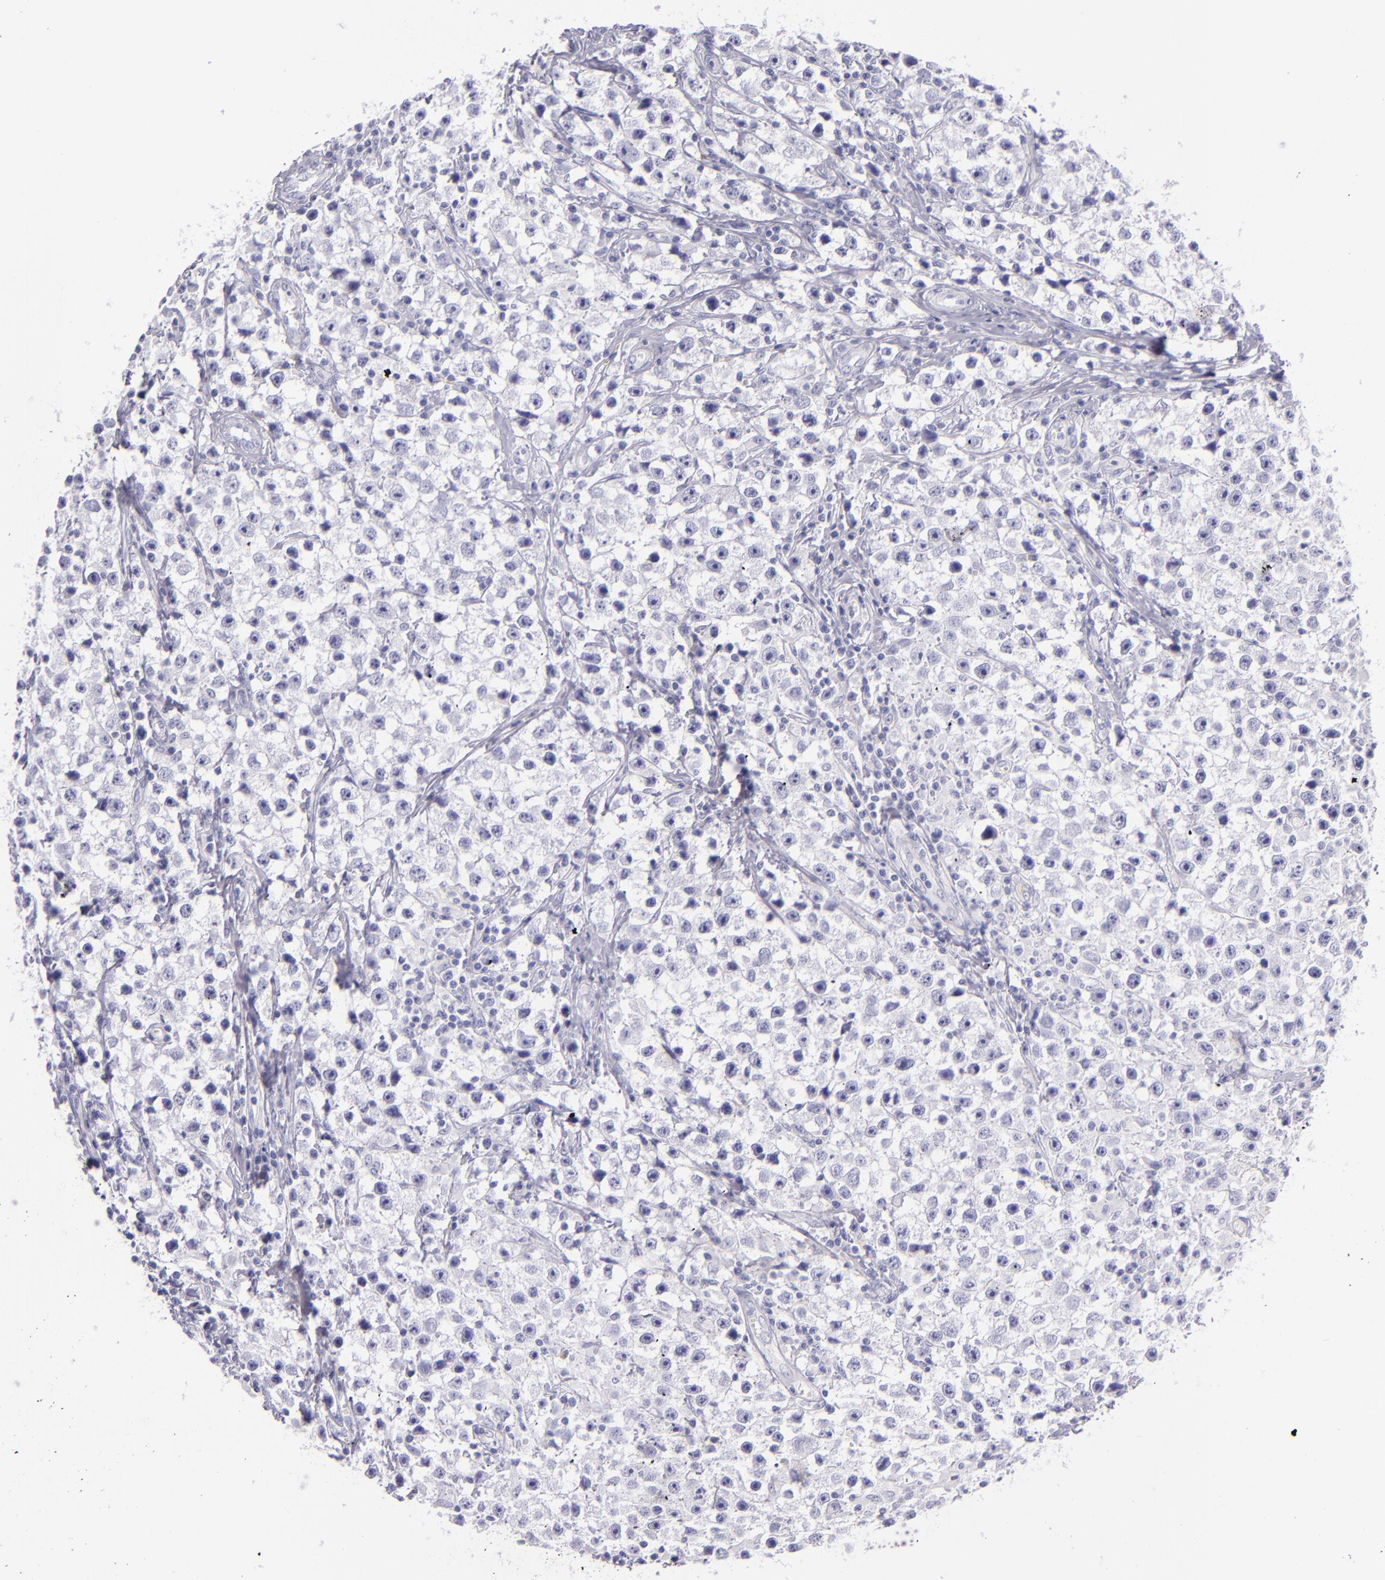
{"staining": {"intensity": "negative", "quantity": "none", "location": "none"}, "tissue": "testis cancer", "cell_type": "Tumor cells", "image_type": "cancer", "snomed": [{"axis": "morphology", "description": "Seminoma, NOS"}, {"axis": "topography", "description": "Testis"}], "caption": "The micrograph shows no significant staining in tumor cells of testis seminoma.", "gene": "CEACAM1", "patient": {"sex": "male", "age": 35}}